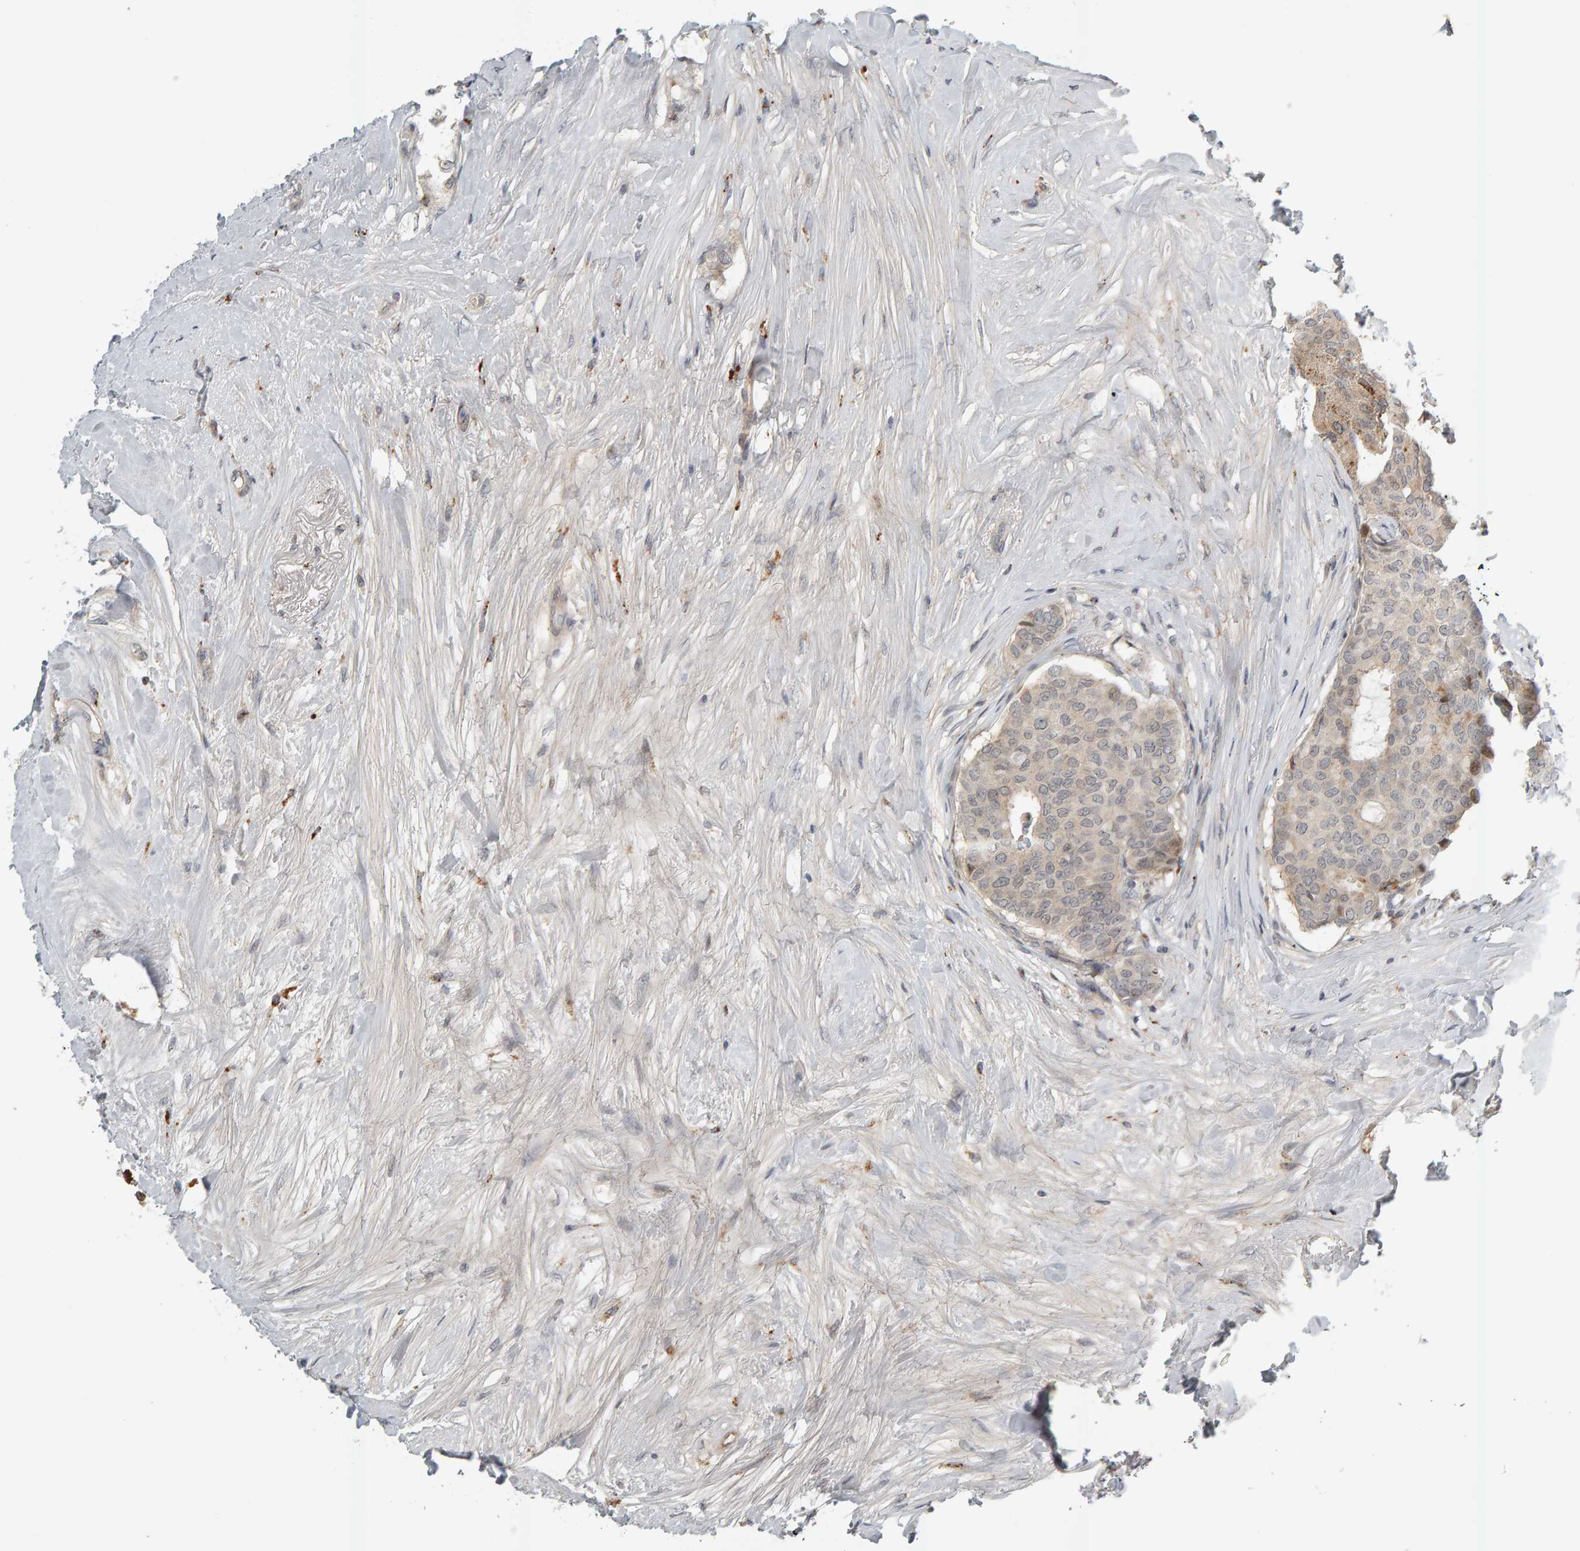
{"staining": {"intensity": "weak", "quantity": "<25%", "location": "cytoplasmic/membranous"}, "tissue": "breast cancer", "cell_type": "Tumor cells", "image_type": "cancer", "snomed": [{"axis": "morphology", "description": "Duct carcinoma"}, {"axis": "topography", "description": "Breast"}], "caption": "Immunohistochemistry (IHC) photomicrograph of neoplastic tissue: human breast cancer stained with DAB (3,3'-diaminobenzidine) shows no significant protein staining in tumor cells.", "gene": "ZNF160", "patient": {"sex": "female", "age": 75}}